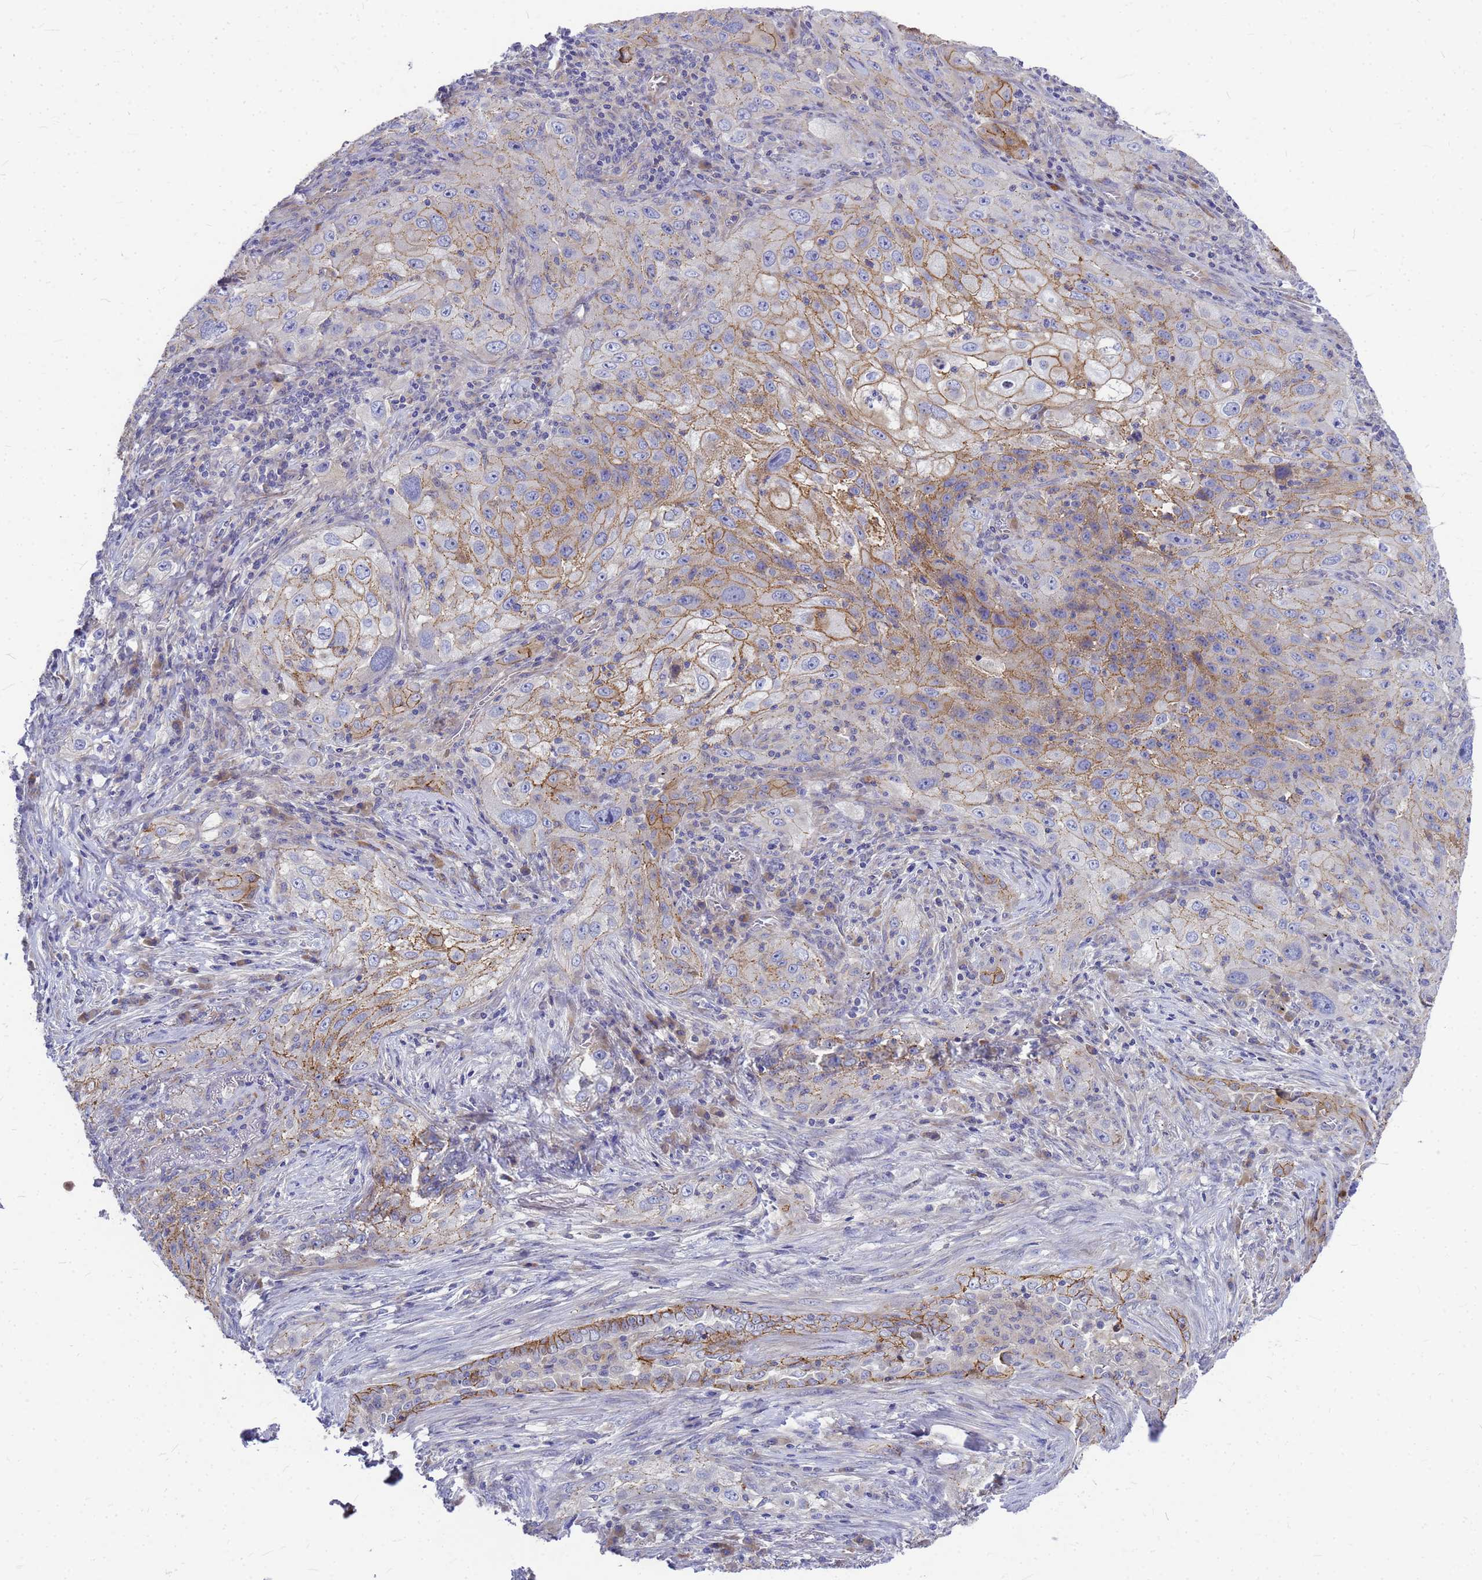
{"staining": {"intensity": "moderate", "quantity": ">75%", "location": "cytoplasmic/membranous"}, "tissue": "lung cancer", "cell_type": "Tumor cells", "image_type": "cancer", "snomed": [{"axis": "morphology", "description": "Squamous cell carcinoma, NOS"}, {"axis": "topography", "description": "Lung"}], "caption": "IHC (DAB) staining of human squamous cell carcinoma (lung) exhibits moderate cytoplasmic/membranous protein staining in approximately >75% of tumor cells. (brown staining indicates protein expression, while blue staining denotes nuclei).", "gene": "FBXW5", "patient": {"sex": "female", "age": 69}}